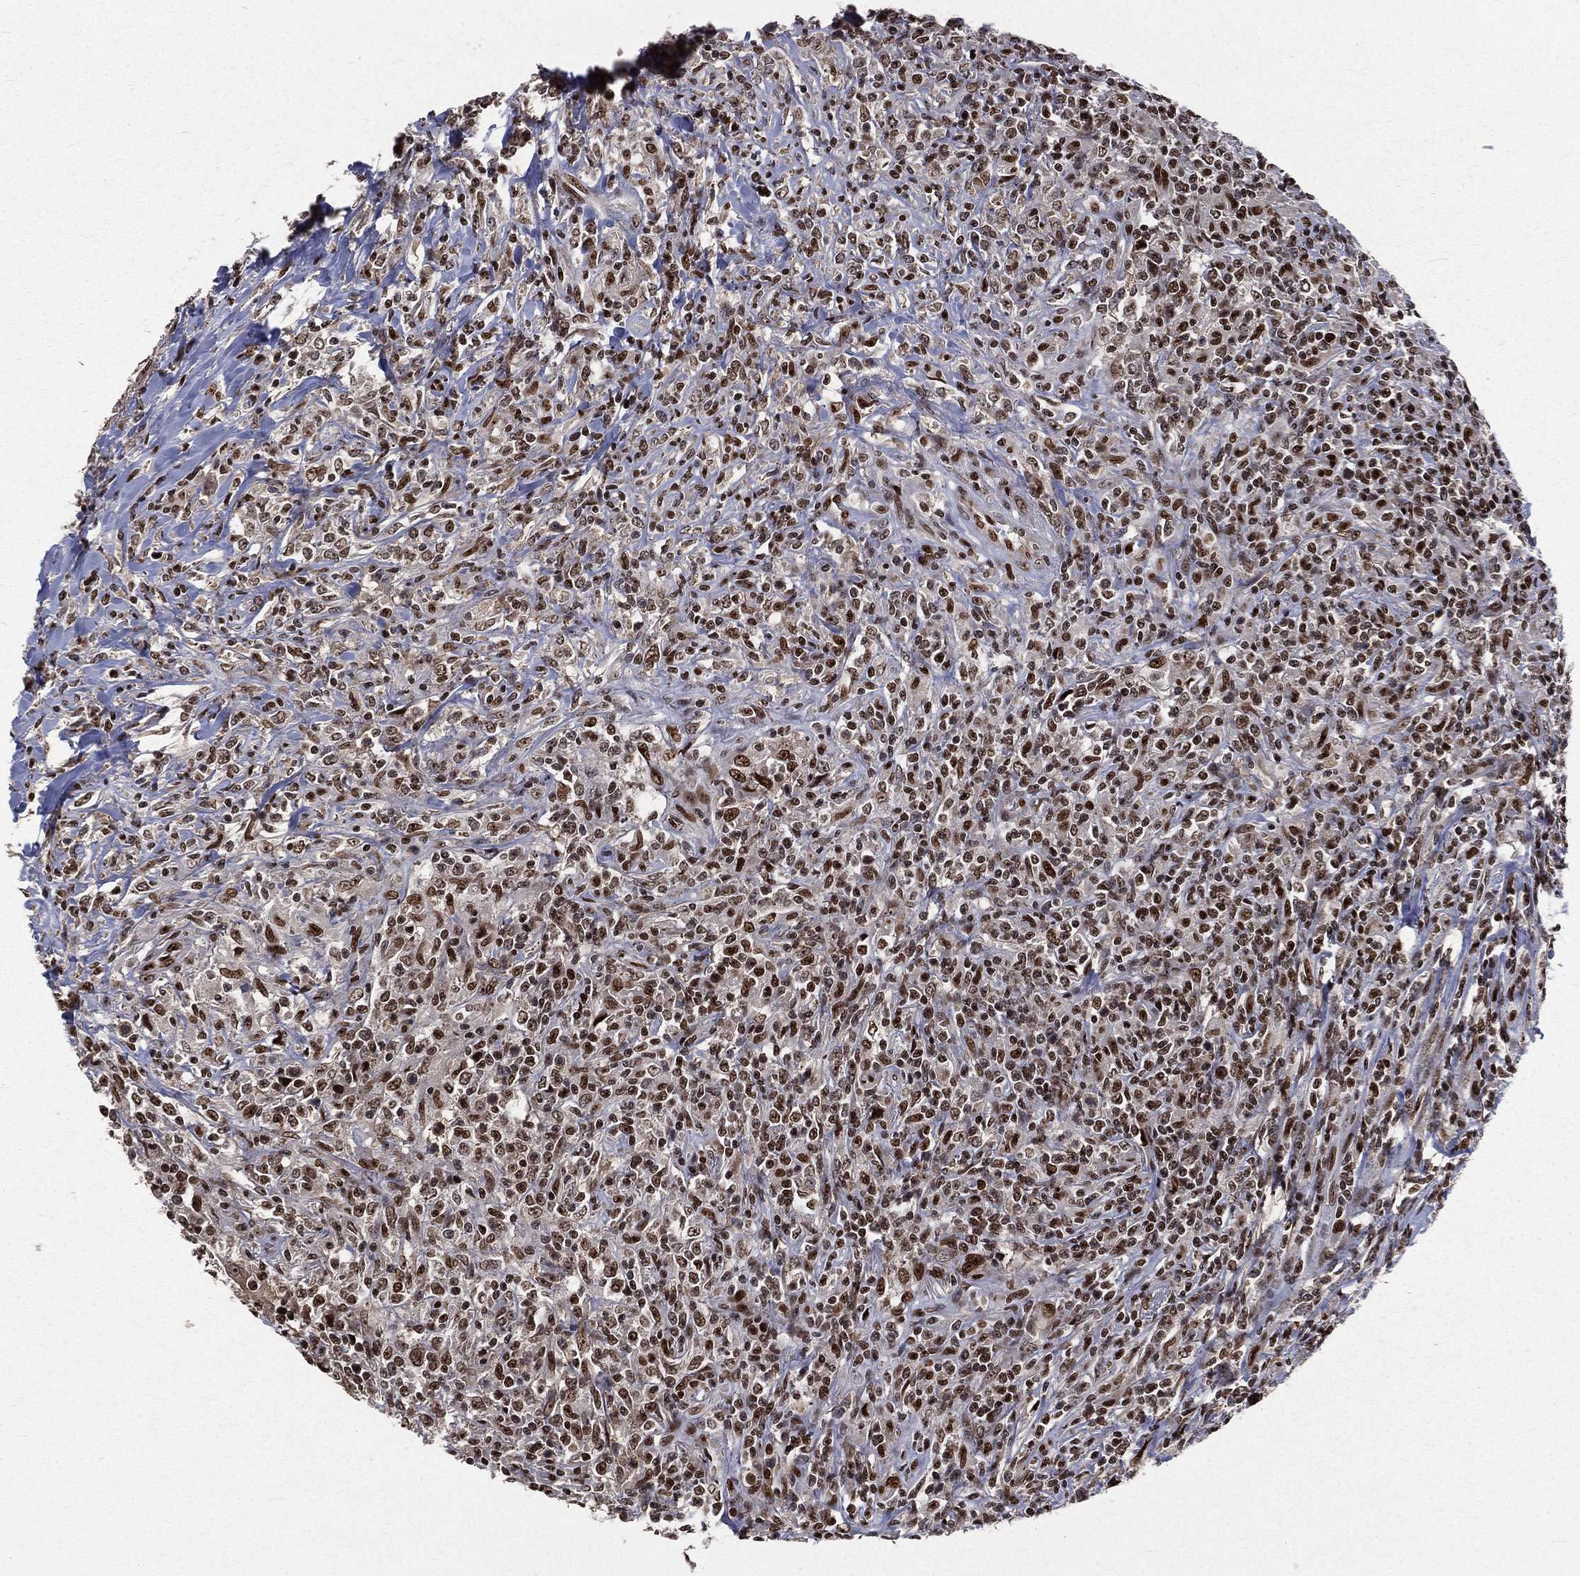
{"staining": {"intensity": "strong", "quantity": ">75%", "location": "nuclear"}, "tissue": "lymphoma", "cell_type": "Tumor cells", "image_type": "cancer", "snomed": [{"axis": "morphology", "description": "Malignant lymphoma, non-Hodgkin's type, High grade"}, {"axis": "topography", "description": "Lung"}], "caption": "Brown immunohistochemical staining in human high-grade malignant lymphoma, non-Hodgkin's type exhibits strong nuclear staining in approximately >75% of tumor cells.", "gene": "POLB", "patient": {"sex": "male", "age": 79}}